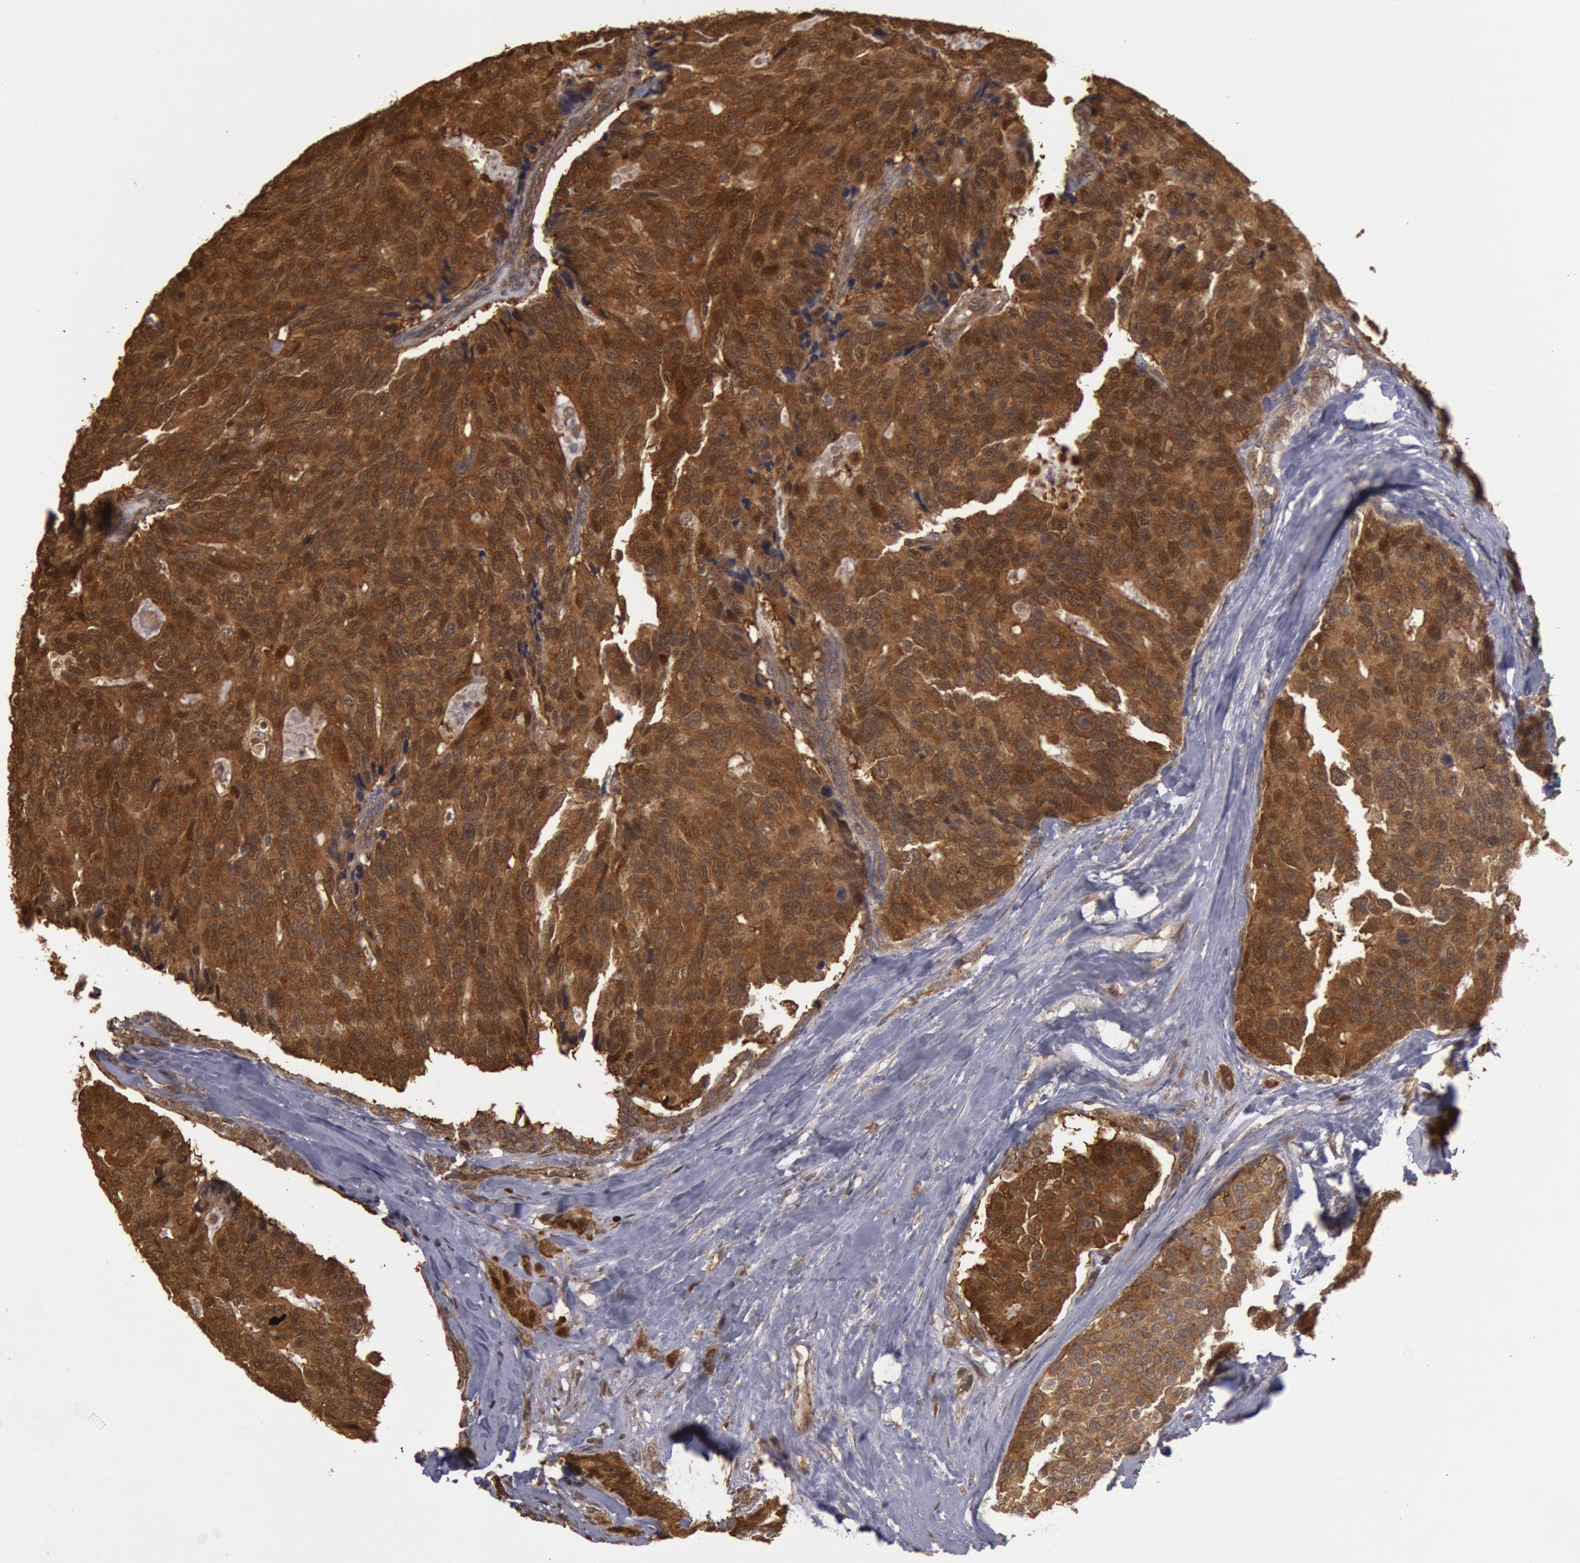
{"staining": {"intensity": "strong", "quantity": ">75%", "location": "cytoplasmic/membranous,nuclear"}, "tissue": "breast cancer", "cell_type": "Tumor cells", "image_type": "cancer", "snomed": [{"axis": "morphology", "description": "Duct carcinoma"}, {"axis": "topography", "description": "Breast"}], "caption": "IHC micrograph of breast cancer (infiltrating ductal carcinoma) stained for a protein (brown), which reveals high levels of strong cytoplasmic/membranous and nuclear positivity in about >75% of tumor cells.", "gene": "USP14", "patient": {"sex": "female", "age": 69}}